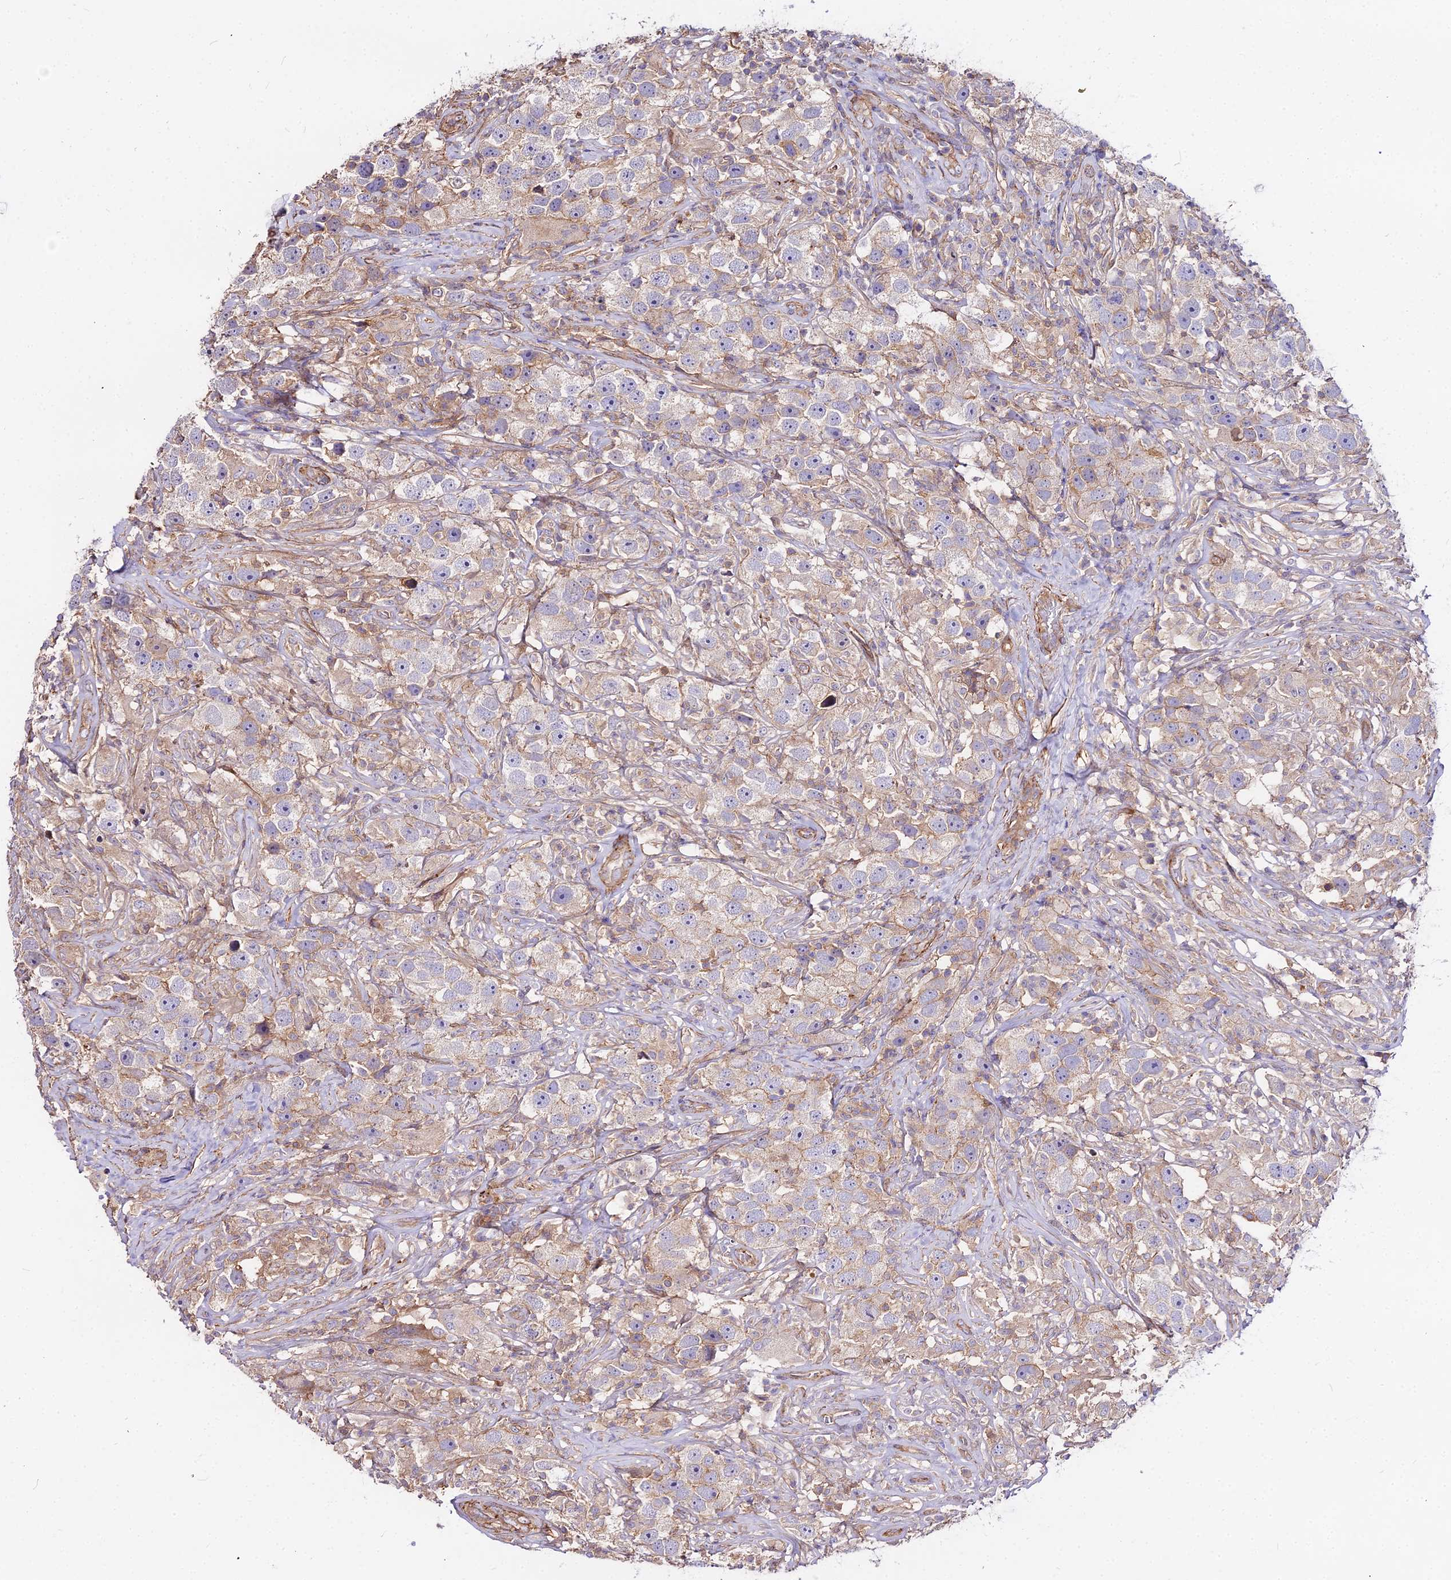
{"staining": {"intensity": "negative", "quantity": "none", "location": "none"}, "tissue": "testis cancer", "cell_type": "Tumor cells", "image_type": "cancer", "snomed": [{"axis": "morphology", "description": "Seminoma, NOS"}, {"axis": "topography", "description": "Testis"}], "caption": "There is no significant positivity in tumor cells of testis cancer.", "gene": "GLYAT", "patient": {"sex": "male", "age": 49}}